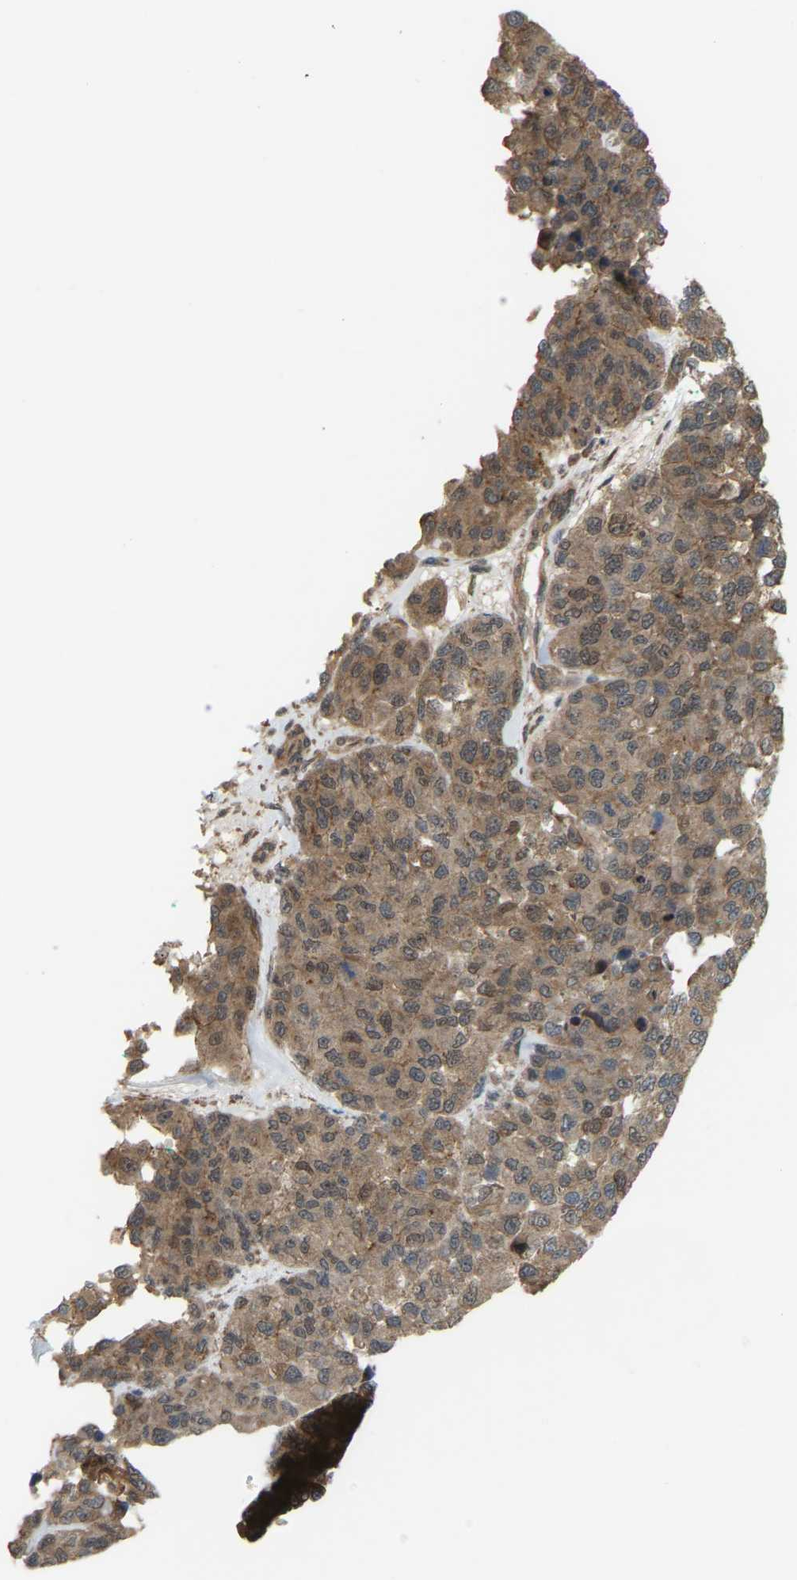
{"staining": {"intensity": "moderate", "quantity": ">75%", "location": "cytoplasmic/membranous"}, "tissue": "melanoma", "cell_type": "Tumor cells", "image_type": "cancer", "snomed": [{"axis": "morphology", "description": "Malignant melanoma, NOS"}, {"axis": "topography", "description": "Skin"}], "caption": "Malignant melanoma stained for a protein (brown) shows moderate cytoplasmic/membranous positive positivity in approximately >75% of tumor cells.", "gene": "CROT", "patient": {"sex": "male", "age": 62}}